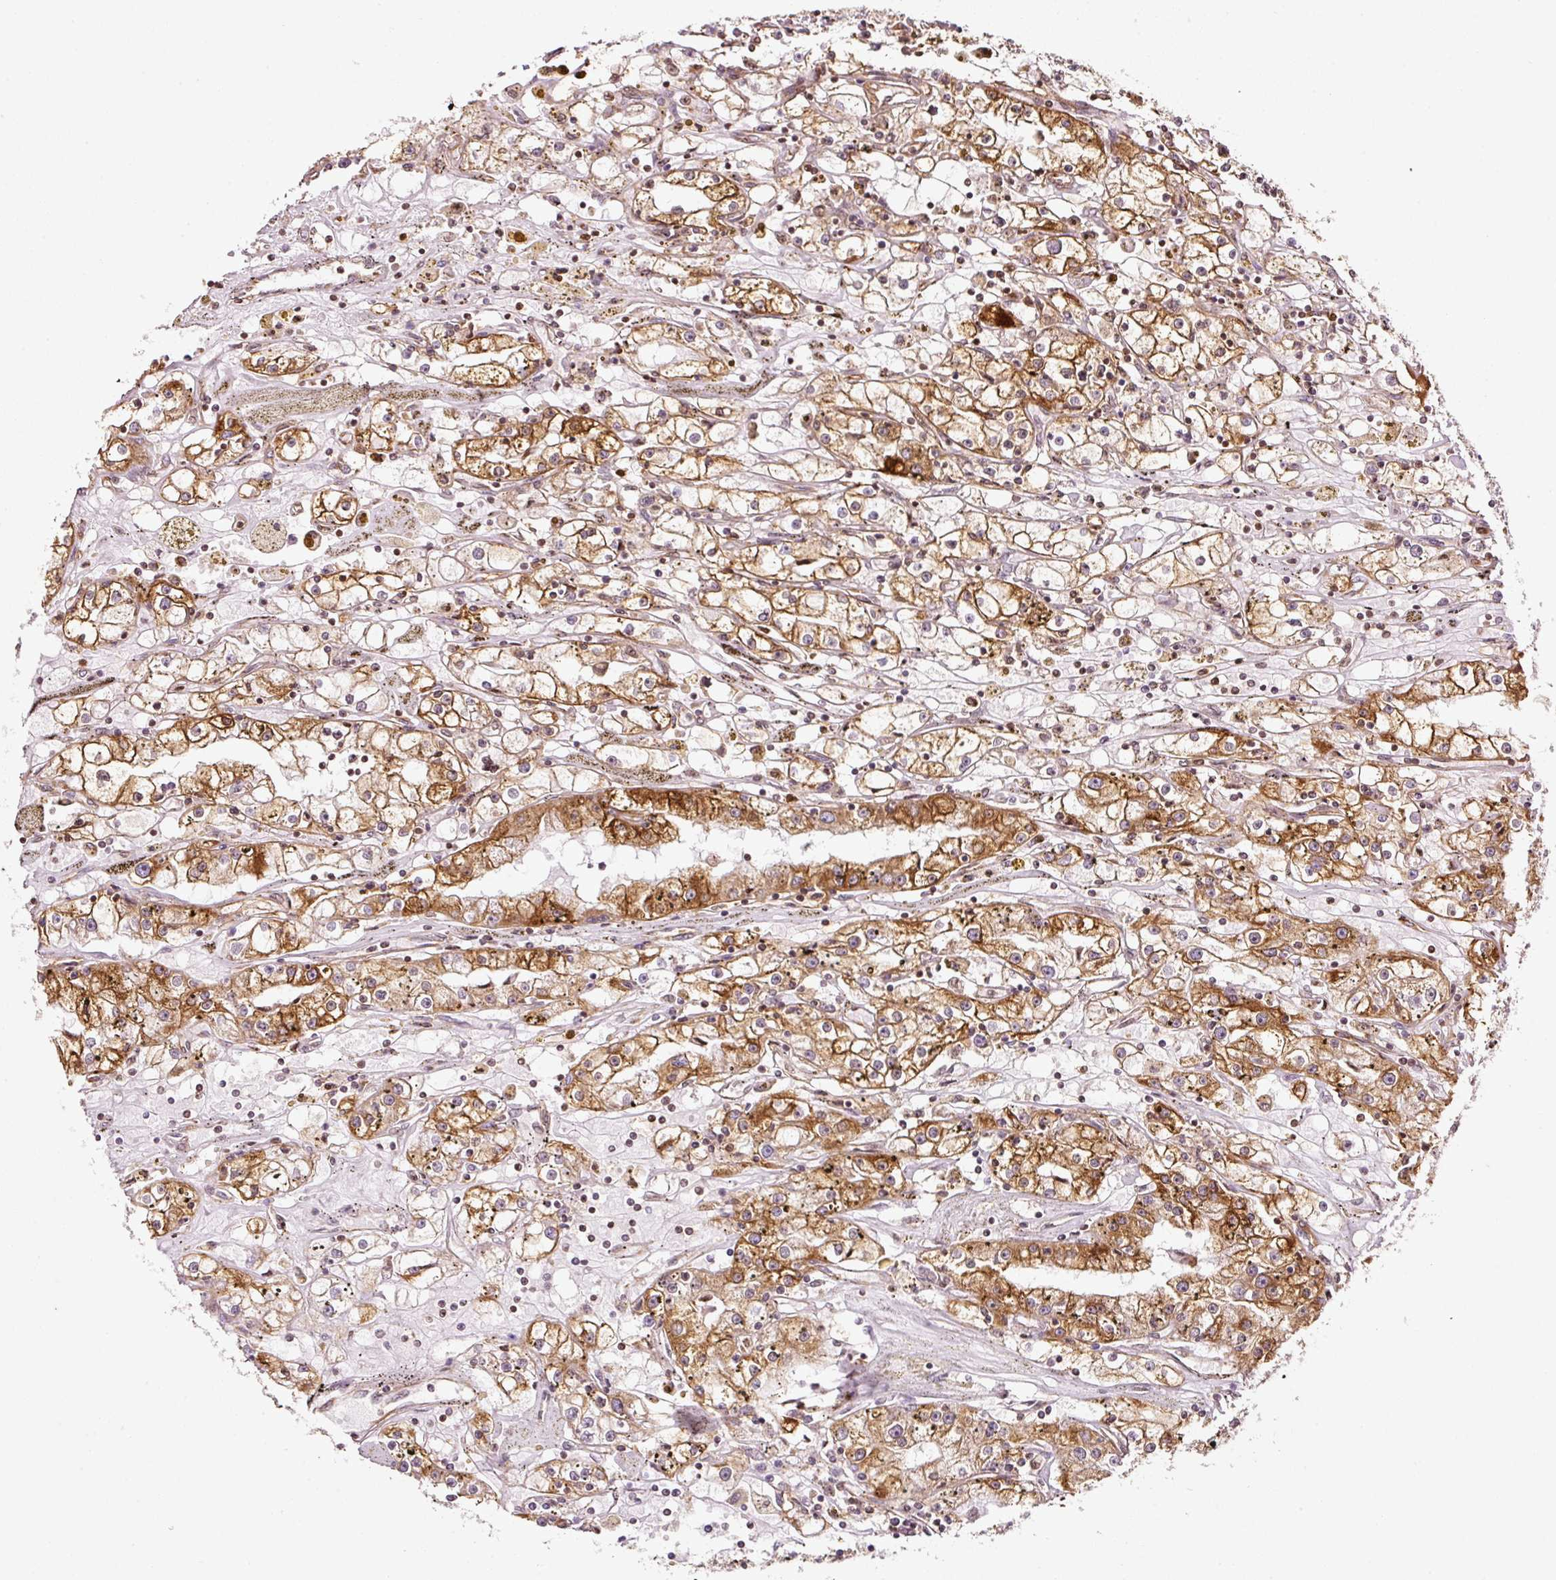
{"staining": {"intensity": "moderate", "quantity": ">75%", "location": "cytoplasmic/membranous"}, "tissue": "renal cancer", "cell_type": "Tumor cells", "image_type": "cancer", "snomed": [{"axis": "morphology", "description": "Adenocarcinoma, NOS"}, {"axis": "topography", "description": "Kidney"}], "caption": "Renal cancer (adenocarcinoma) tissue reveals moderate cytoplasmic/membranous expression in about >75% of tumor cells, visualized by immunohistochemistry.", "gene": "SCNM1", "patient": {"sex": "male", "age": 56}}